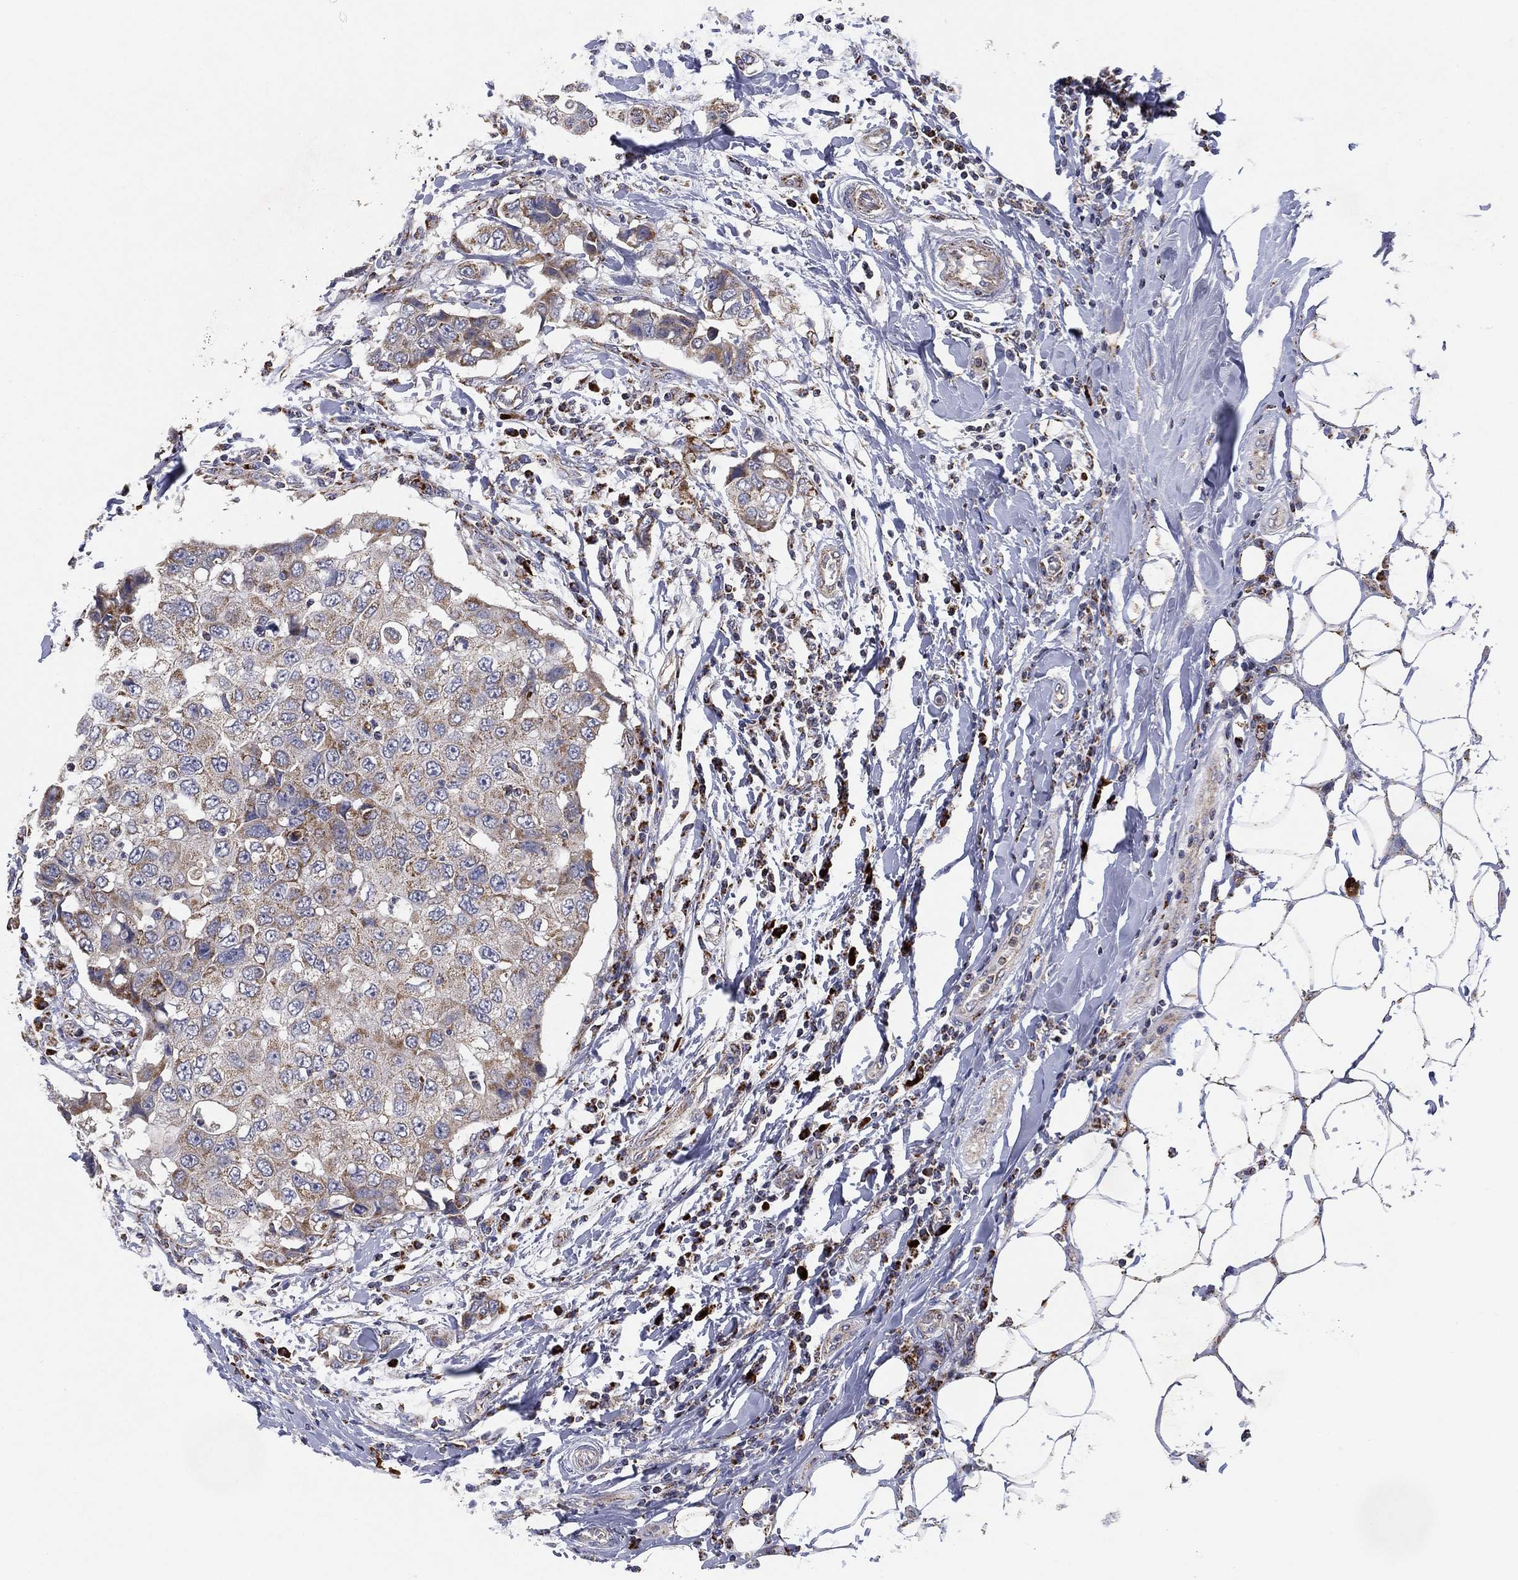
{"staining": {"intensity": "weak", "quantity": "25%-75%", "location": "cytoplasmic/membranous"}, "tissue": "breast cancer", "cell_type": "Tumor cells", "image_type": "cancer", "snomed": [{"axis": "morphology", "description": "Duct carcinoma"}, {"axis": "topography", "description": "Breast"}], "caption": "Brown immunohistochemical staining in human breast cancer (infiltrating ductal carcinoma) demonstrates weak cytoplasmic/membranous positivity in about 25%-75% of tumor cells.", "gene": "PPP2R5A", "patient": {"sex": "female", "age": 27}}